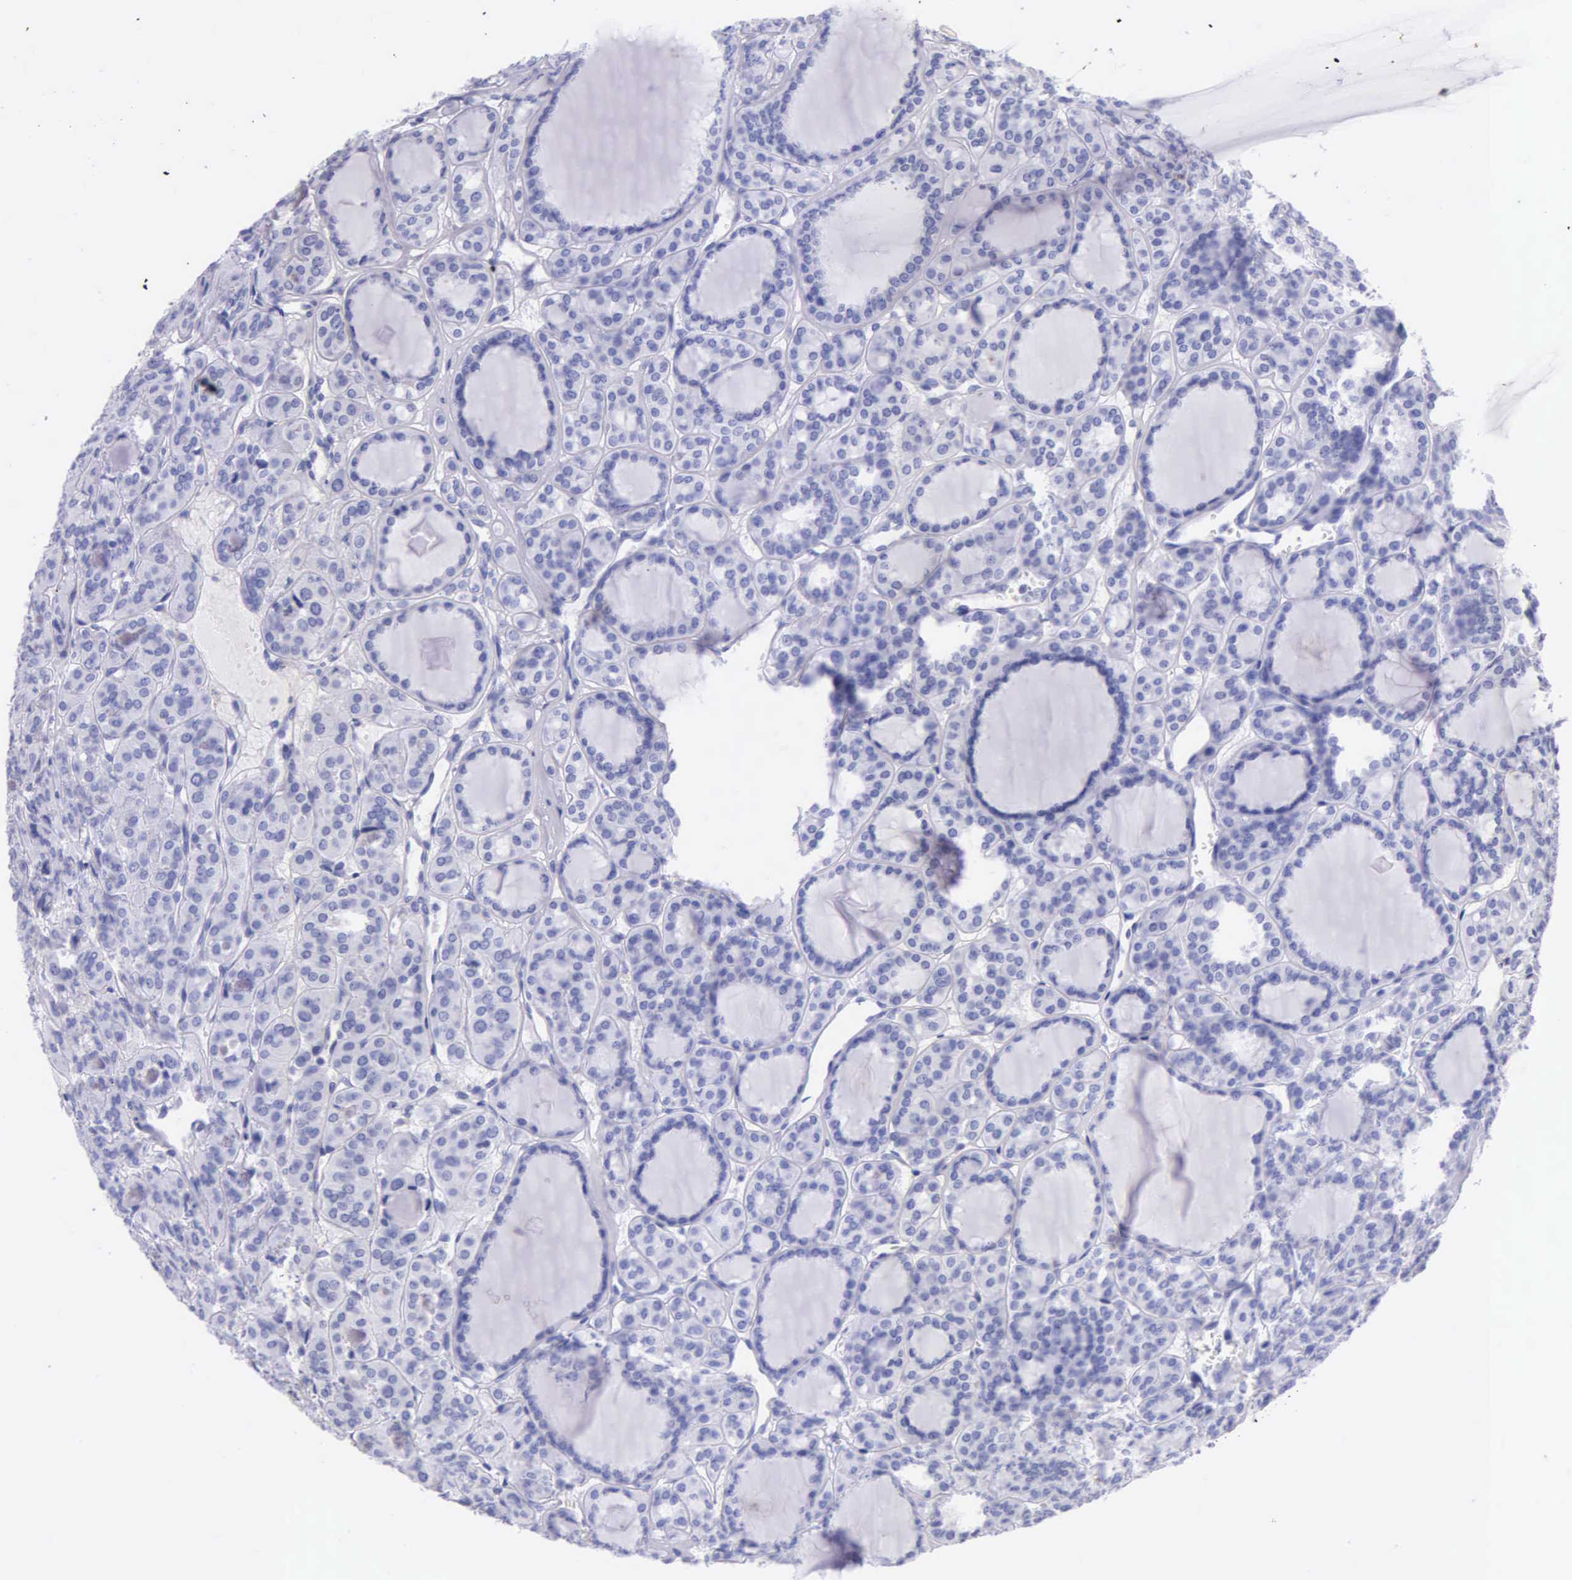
{"staining": {"intensity": "negative", "quantity": "none", "location": "none"}, "tissue": "thyroid cancer", "cell_type": "Tumor cells", "image_type": "cancer", "snomed": [{"axis": "morphology", "description": "Follicular adenoma carcinoma, NOS"}, {"axis": "topography", "description": "Thyroid gland"}], "caption": "This is an immunohistochemistry (IHC) image of human follicular adenoma carcinoma (thyroid). There is no expression in tumor cells.", "gene": "KLK3", "patient": {"sex": "female", "age": 71}}